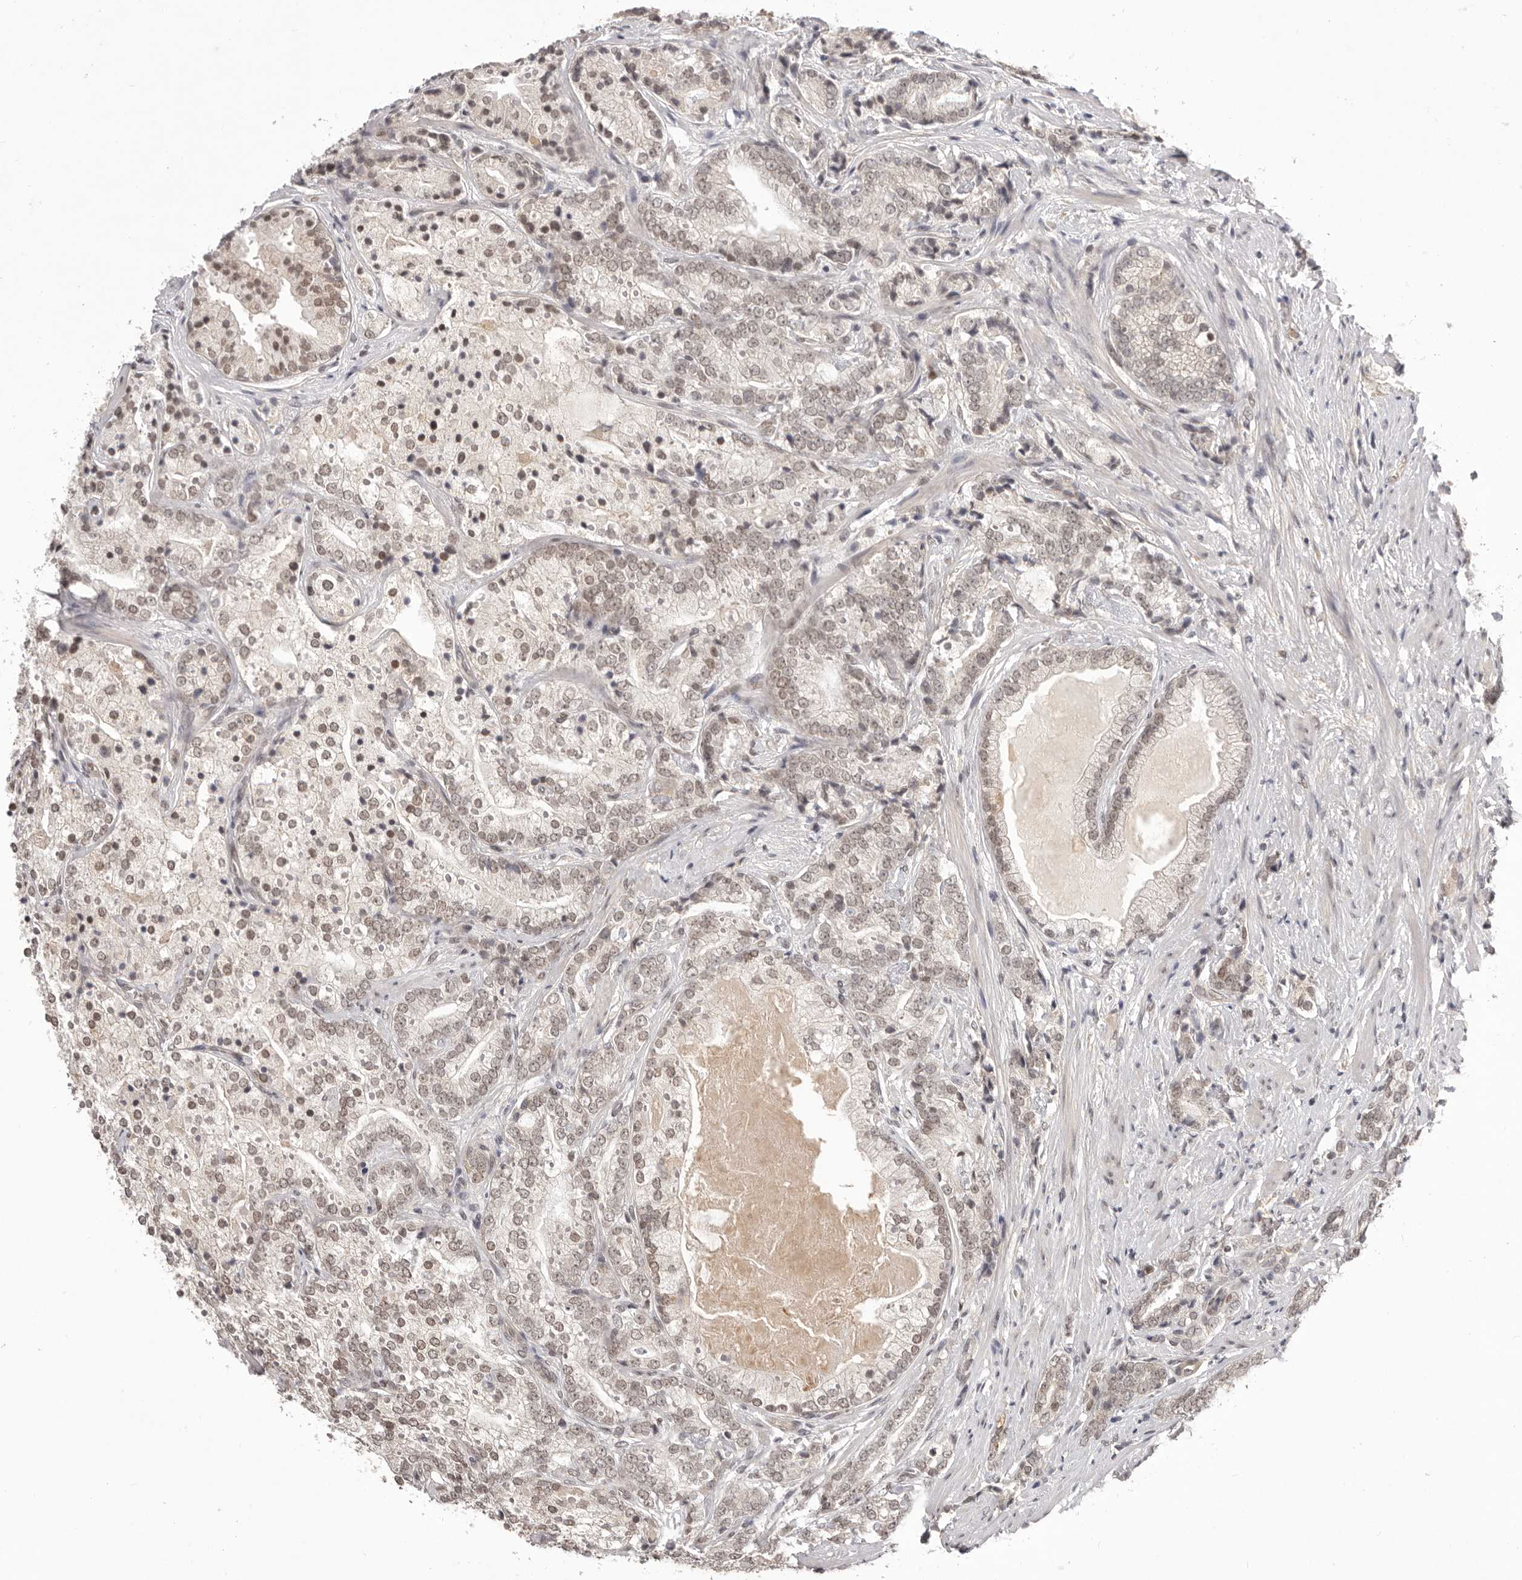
{"staining": {"intensity": "weak", "quantity": ">75%", "location": "nuclear"}, "tissue": "prostate cancer", "cell_type": "Tumor cells", "image_type": "cancer", "snomed": [{"axis": "morphology", "description": "Adenocarcinoma, High grade"}, {"axis": "topography", "description": "Prostate"}], "caption": "Brown immunohistochemical staining in human prostate cancer (high-grade adenocarcinoma) displays weak nuclear staining in approximately >75% of tumor cells. (Stains: DAB in brown, nuclei in blue, Microscopy: brightfield microscopy at high magnification).", "gene": "RNF2", "patient": {"sex": "male", "age": 57}}